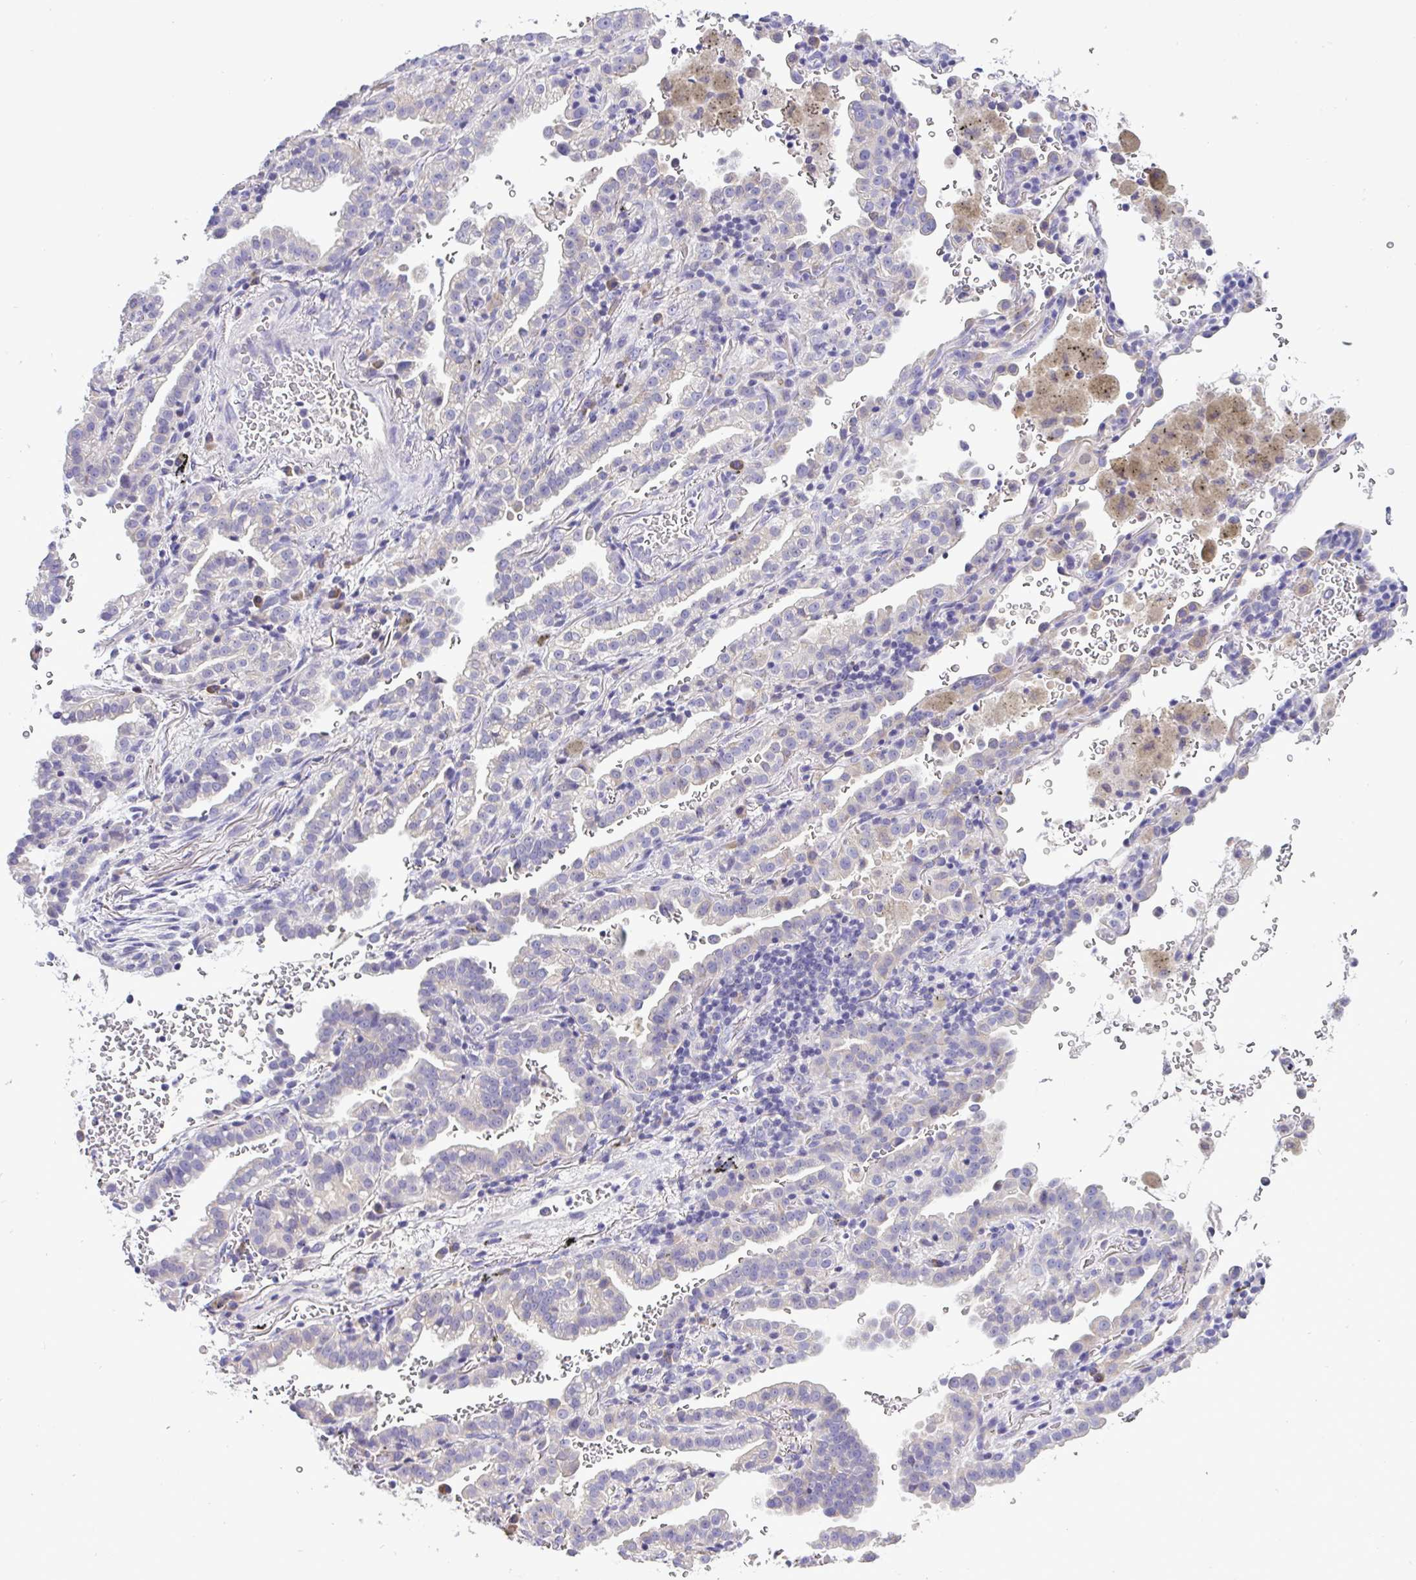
{"staining": {"intensity": "moderate", "quantity": "<25%", "location": "cytoplasmic/membranous"}, "tissue": "lung cancer", "cell_type": "Tumor cells", "image_type": "cancer", "snomed": [{"axis": "morphology", "description": "Adenocarcinoma, NOS"}, {"axis": "topography", "description": "Lymph node"}, {"axis": "topography", "description": "Lung"}], "caption": "A histopathology image of human adenocarcinoma (lung) stained for a protein shows moderate cytoplasmic/membranous brown staining in tumor cells.", "gene": "ST8SIA2", "patient": {"sex": "male", "age": 66}}